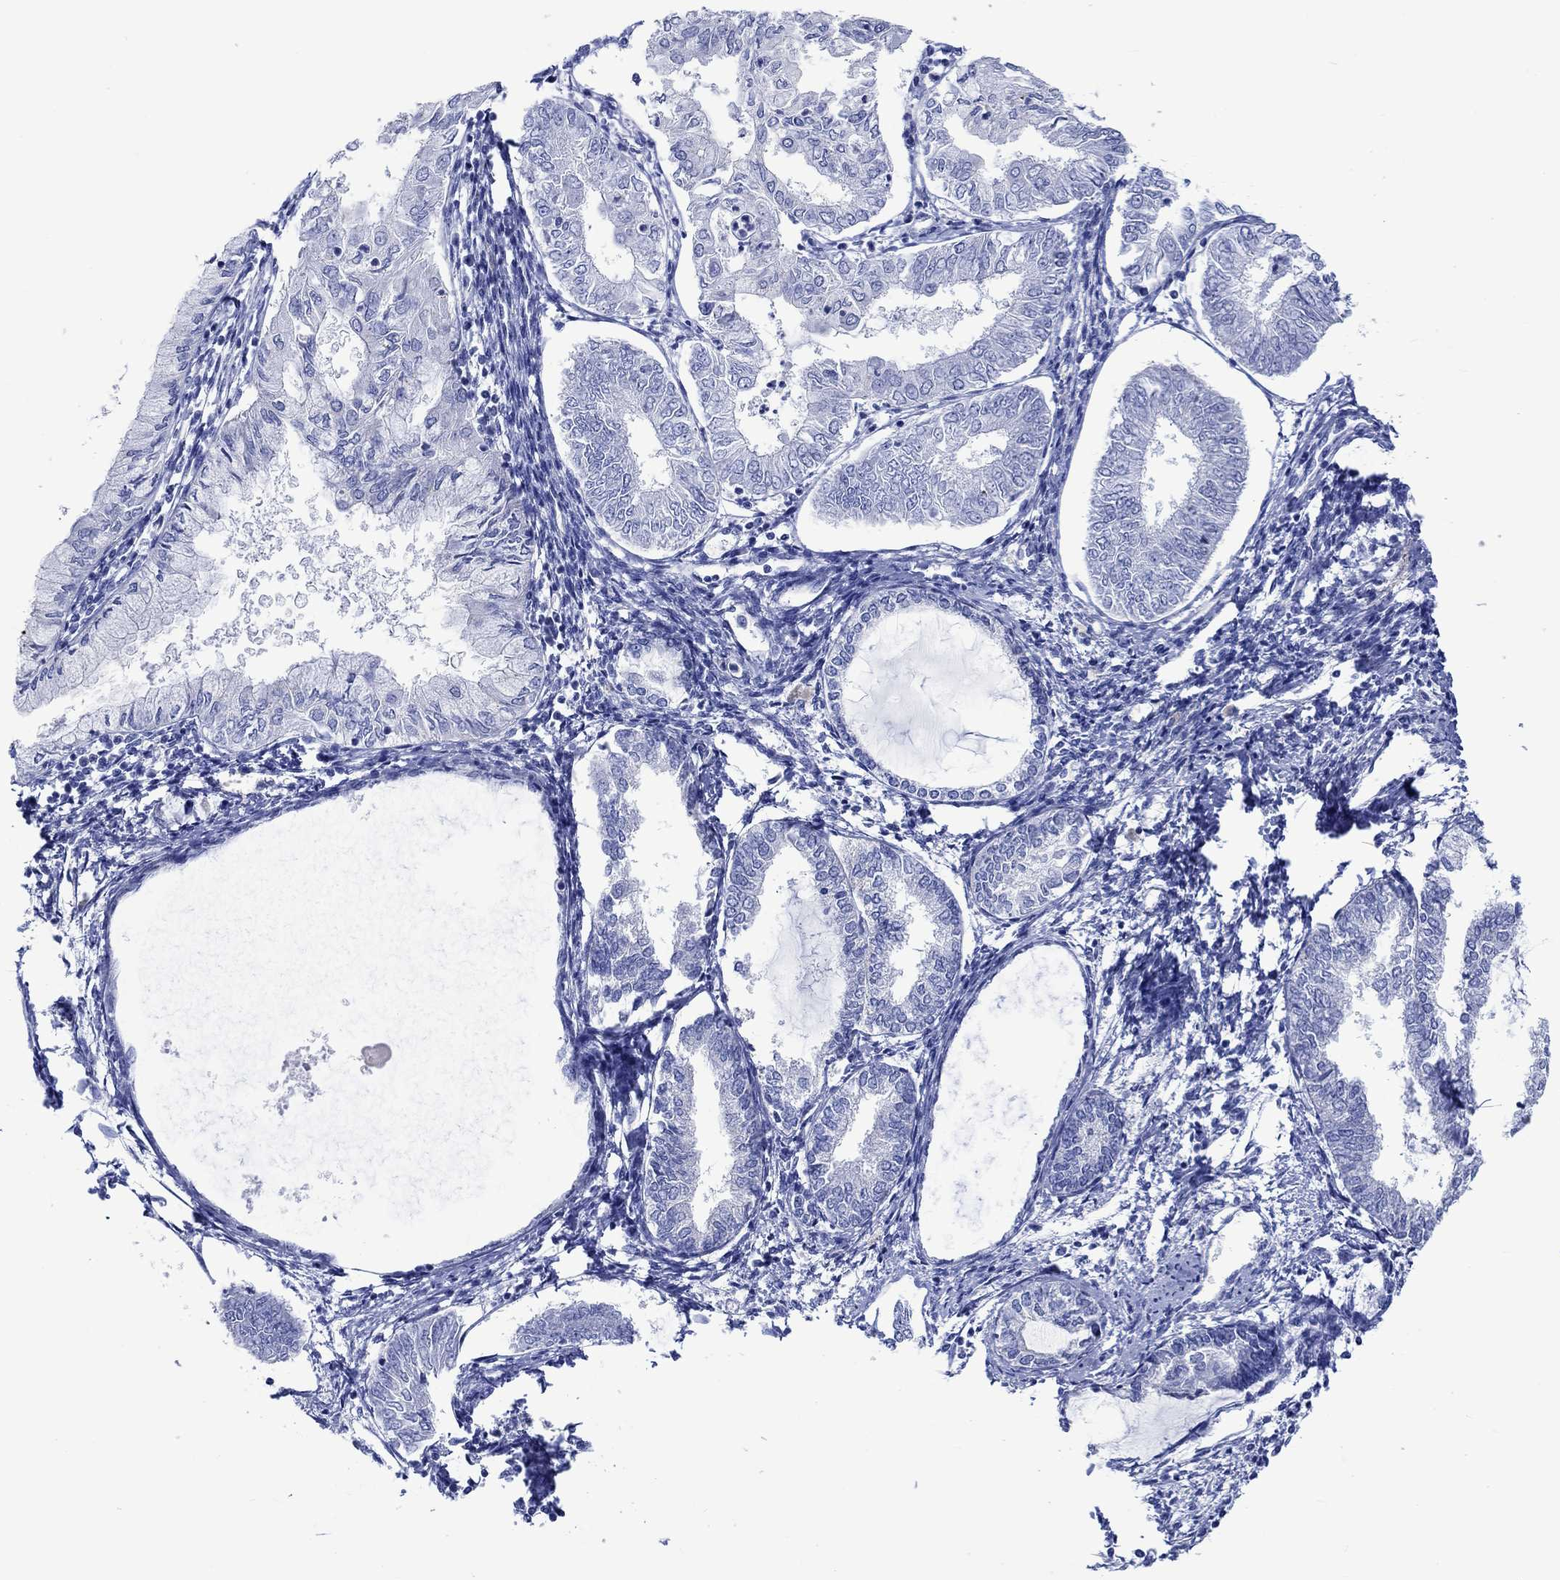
{"staining": {"intensity": "negative", "quantity": "none", "location": "none"}, "tissue": "endometrial cancer", "cell_type": "Tumor cells", "image_type": "cancer", "snomed": [{"axis": "morphology", "description": "Adenocarcinoma, NOS"}, {"axis": "topography", "description": "Endometrium"}], "caption": "There is no significant positivity in tumor cells of endometrial adenocarcinoma.", "gene": "CPLX2", "patient": {"sex": "female", "age": 68}}